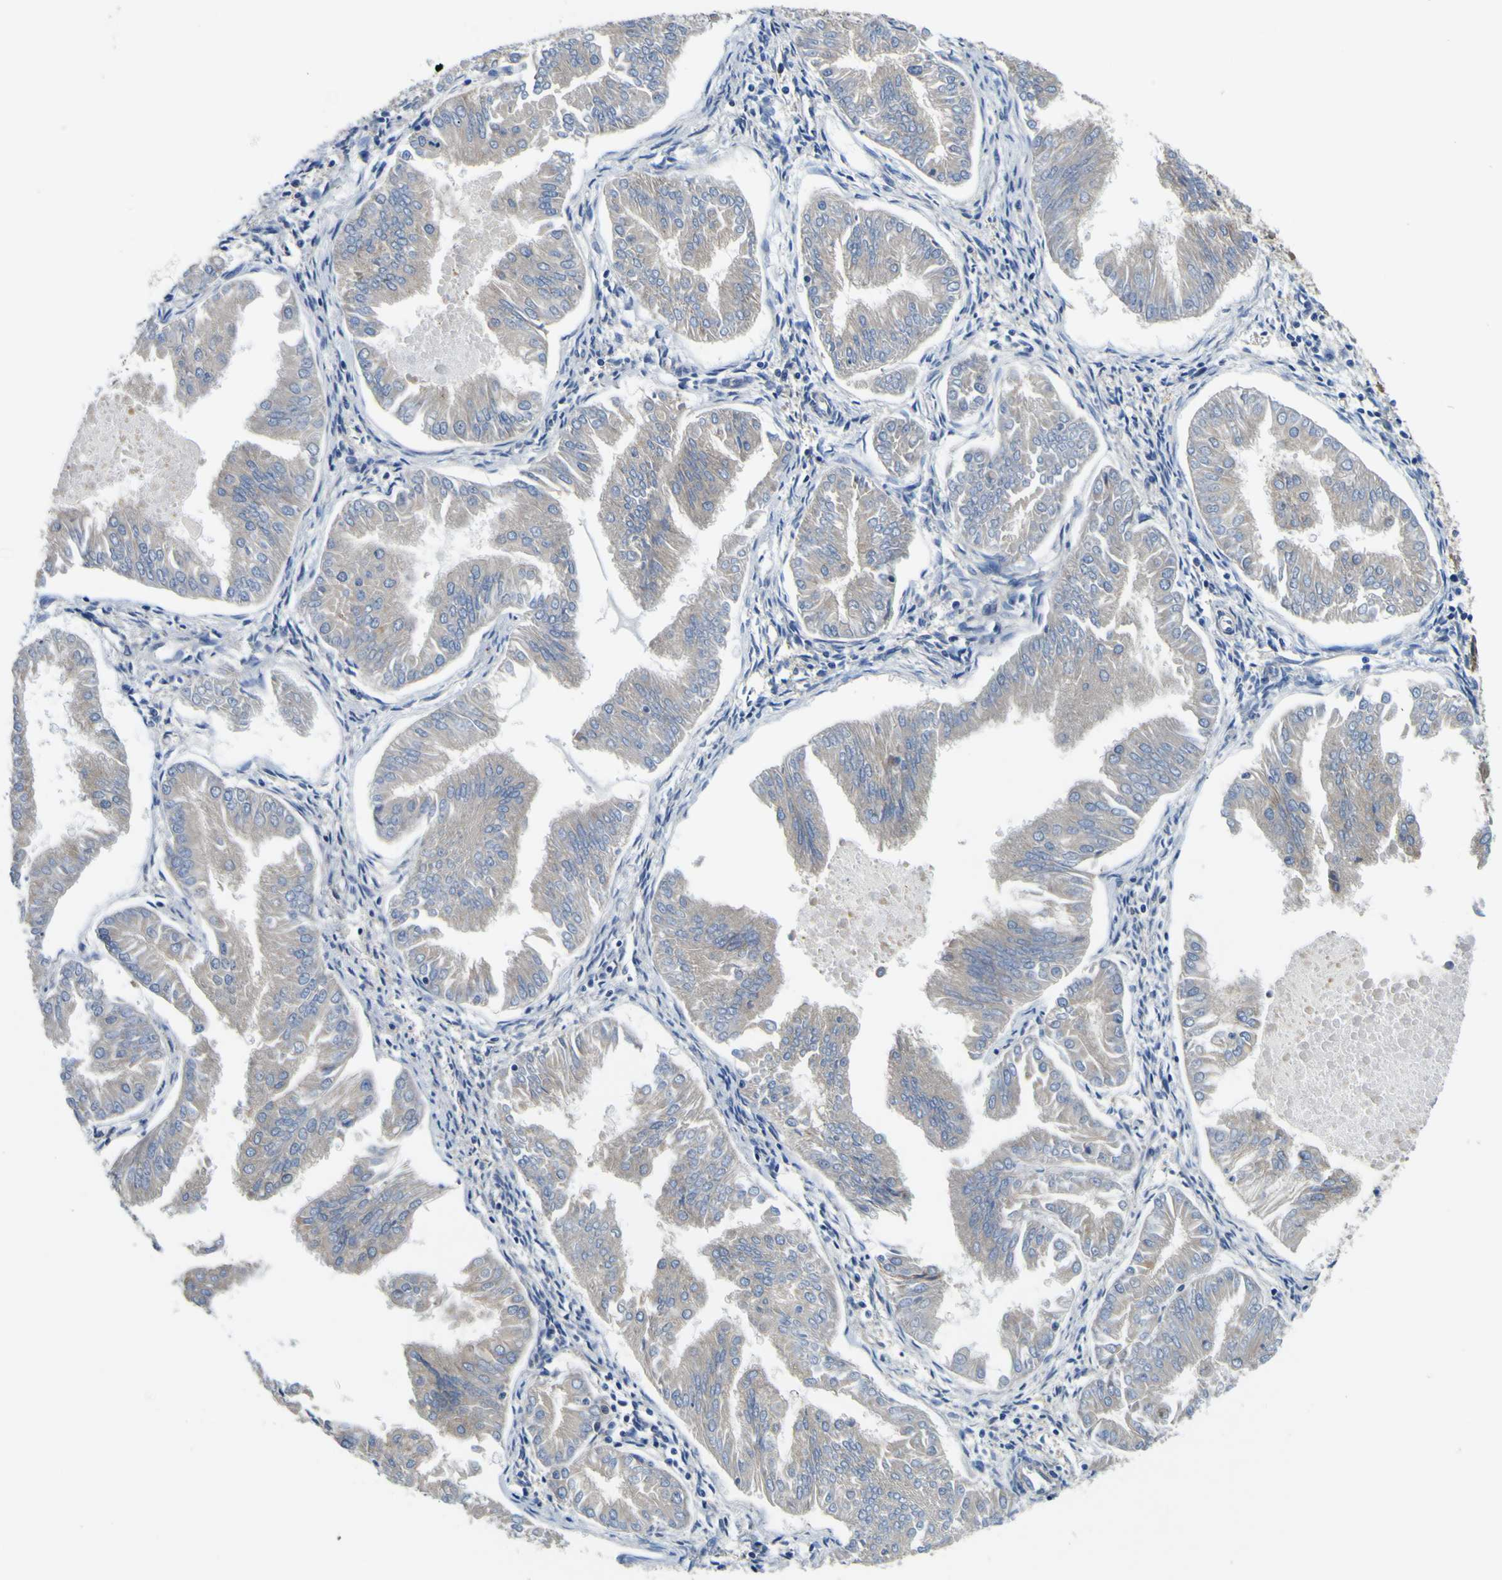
{"staining": {"intensity": "negative", "quantity": "none", "location": "none"}, "tissue": "endometrial cancer", "cell_type": "Tumor cells", "image_type": "cancer", "snomed": [{"axis": "morphology", "description": "Adenocarcinoma, NOS"}, {"axis": "topography", "description": "Endometrium"}], "caption": "Image shows no significant protein expression in tumor cells of endometrial adenocarcinoma. (Stains: DAB (3,3'-diaminobenzidine) IHC with hematoxylin counter stain, Microscopy: brightfield microscopy at high magnification).", "gene": "CLSTN1", "patient": {"sex": "female", "age": 53}}